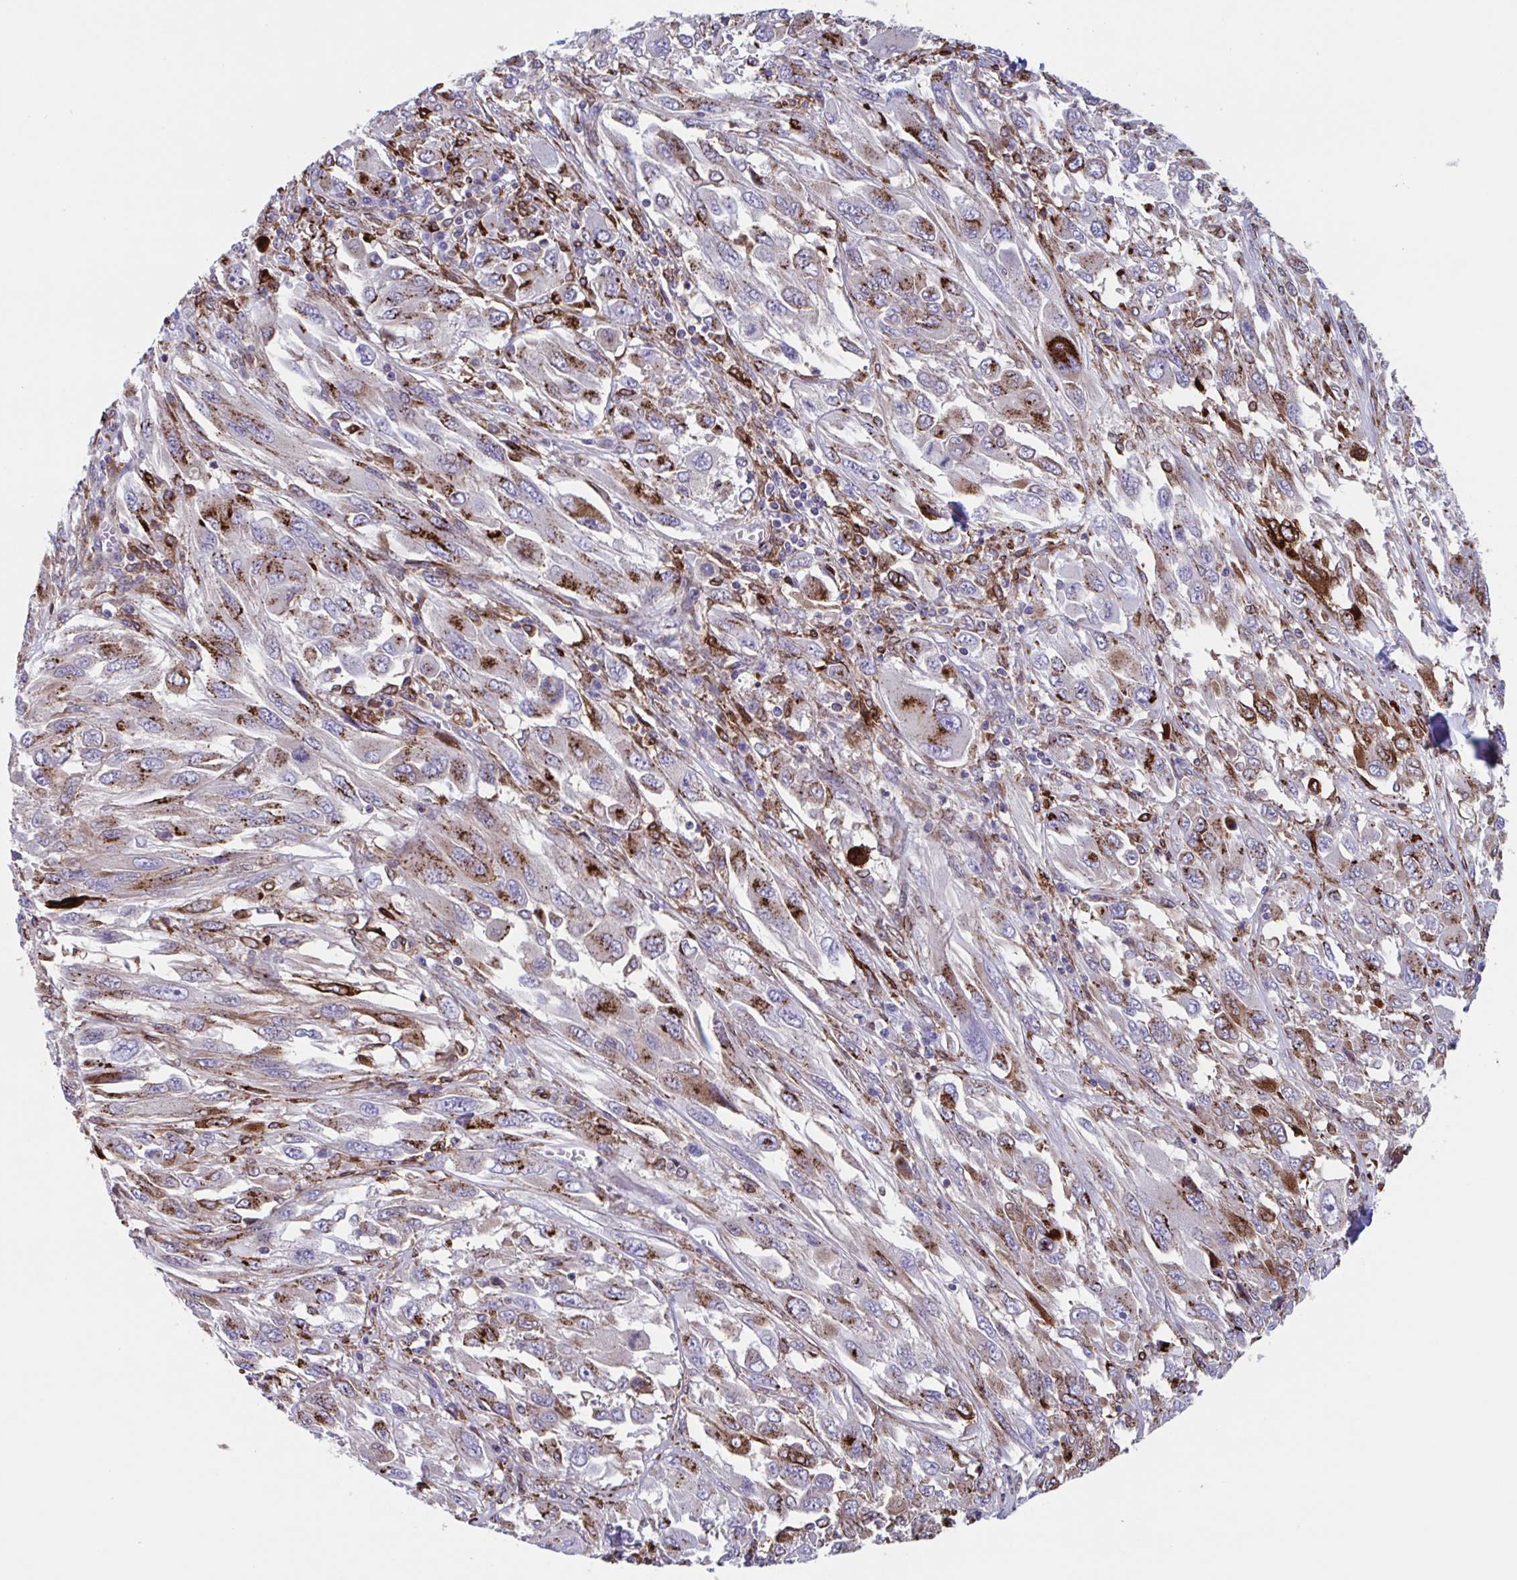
{"staining": {"intensity": "moderate", "quantity": "25%-75%", "location": "cytoplasmic/membranous"}, "tissue": "melanoma", "cell_type": "Tumor cells", "image_type": "cancer", "snomed": [{"axis": "morphology", "description": "Malignant melanoma, NOS"}, {"axis": "topography", "description": "Skin"}], "caption": "Immunohistochemistry (IHC) micrograph of human melanoma stained for a protein (brown), which reveals medium levels of moderate cytoplasmic/membranous staining in approximately 25%-75% of tumor cells.", "gene": "RFK", "patient": {"sex": "female", "age": 91}}